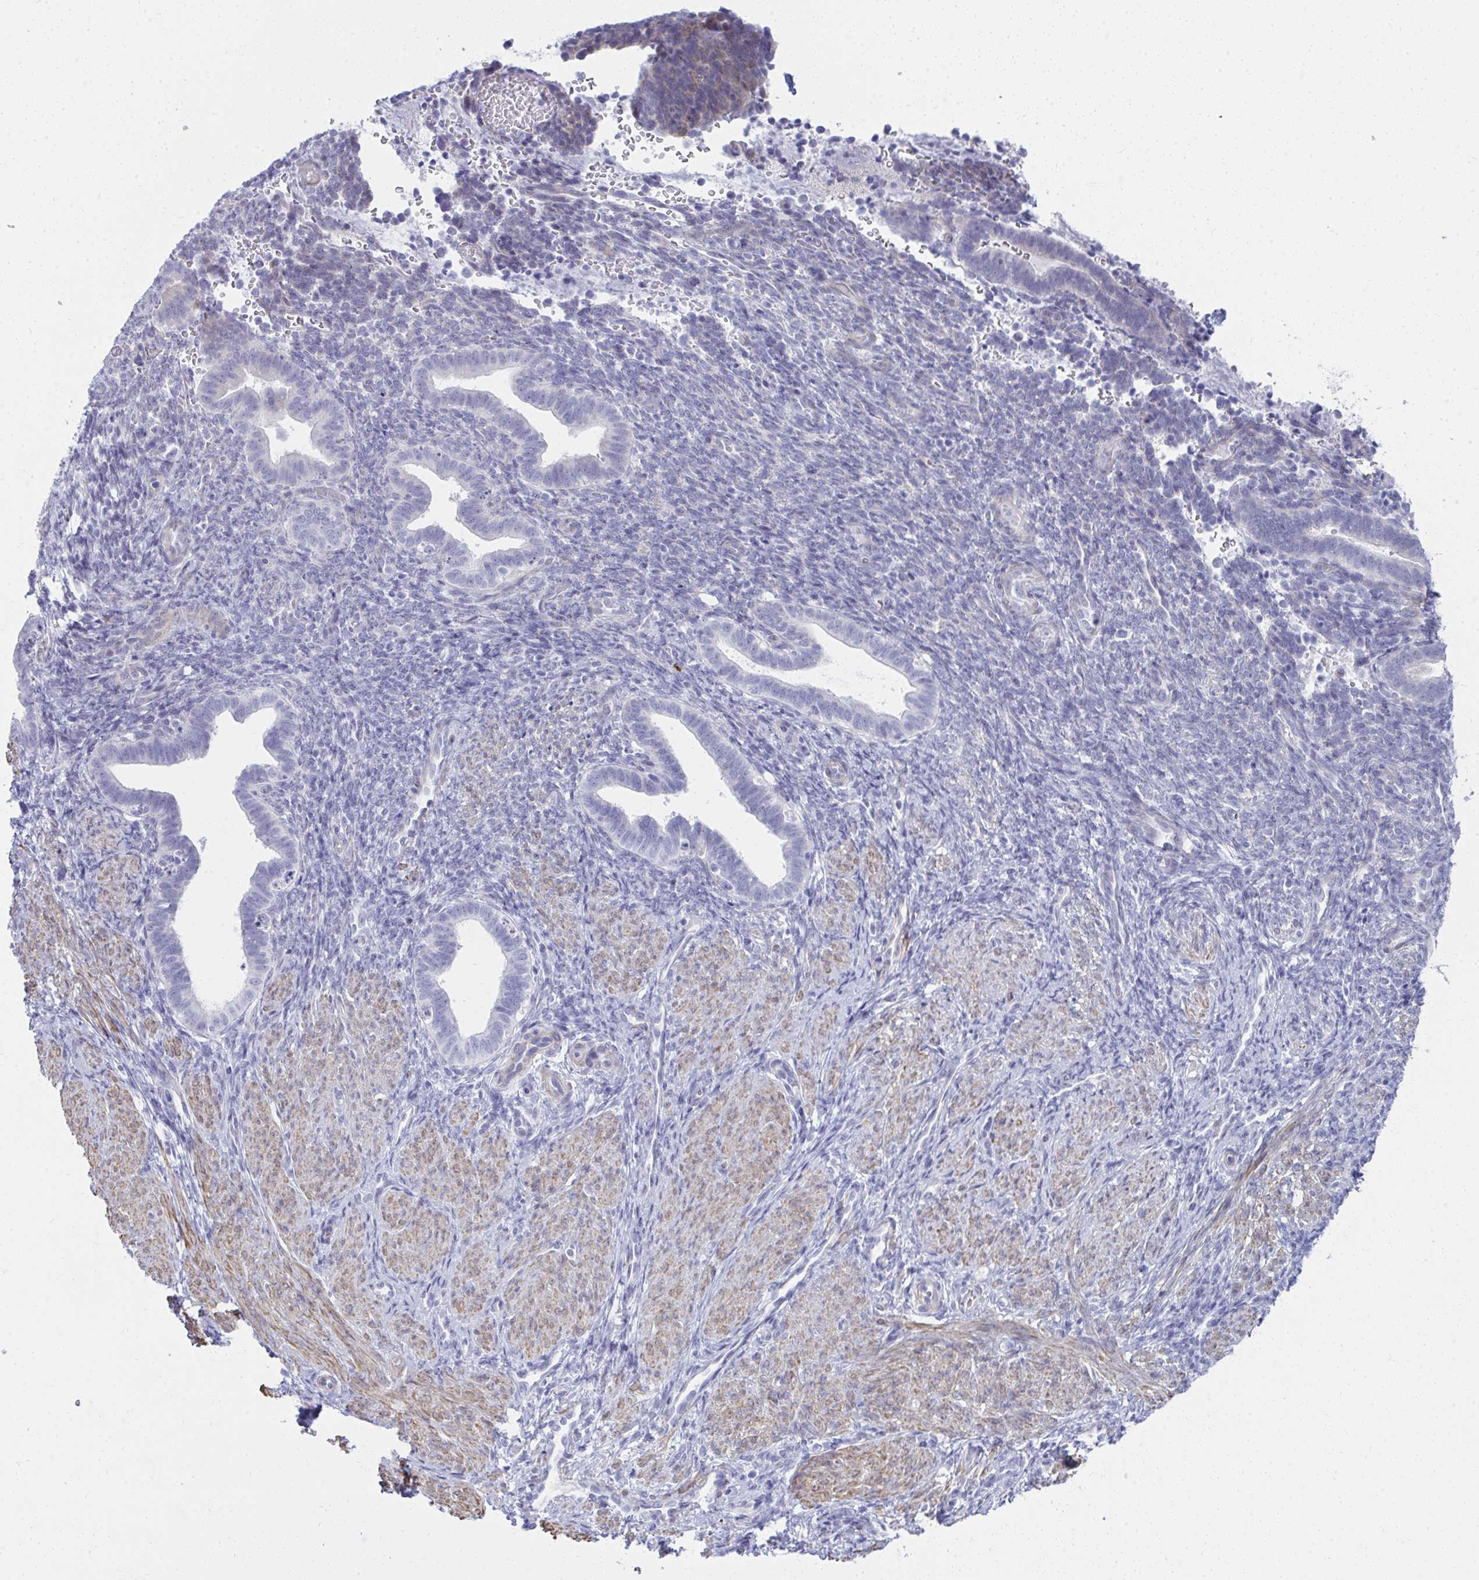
{"staining": {"intensity": "negative", "quantity": "none", "location": "none"}, "tissue": "endometrium", "cell_type": "Cells in endometrial stroma", "image_type": "normal", "snomed": [{"axis": "morphology", "description": "Normal tissue, NOS"}, {"axis": "topography", "description": "Endometrium"}], "caption": "This photomicrograph is of unremarkable endometrium stained with immunohistochemistry (IHC) to label a protein in brown with the nuclei are counter-stained blue. There is no positivity in cells in endometrial stroma. Brightfield microscopy of immunohistochemistry (IHC) stained with DAB (3,3'-diaminobenzidine) (brown) and hematoxylin (blue), captured at high magnification.", "gene": "PUS7L", "patient": {"sex": "female", "age": 34}}